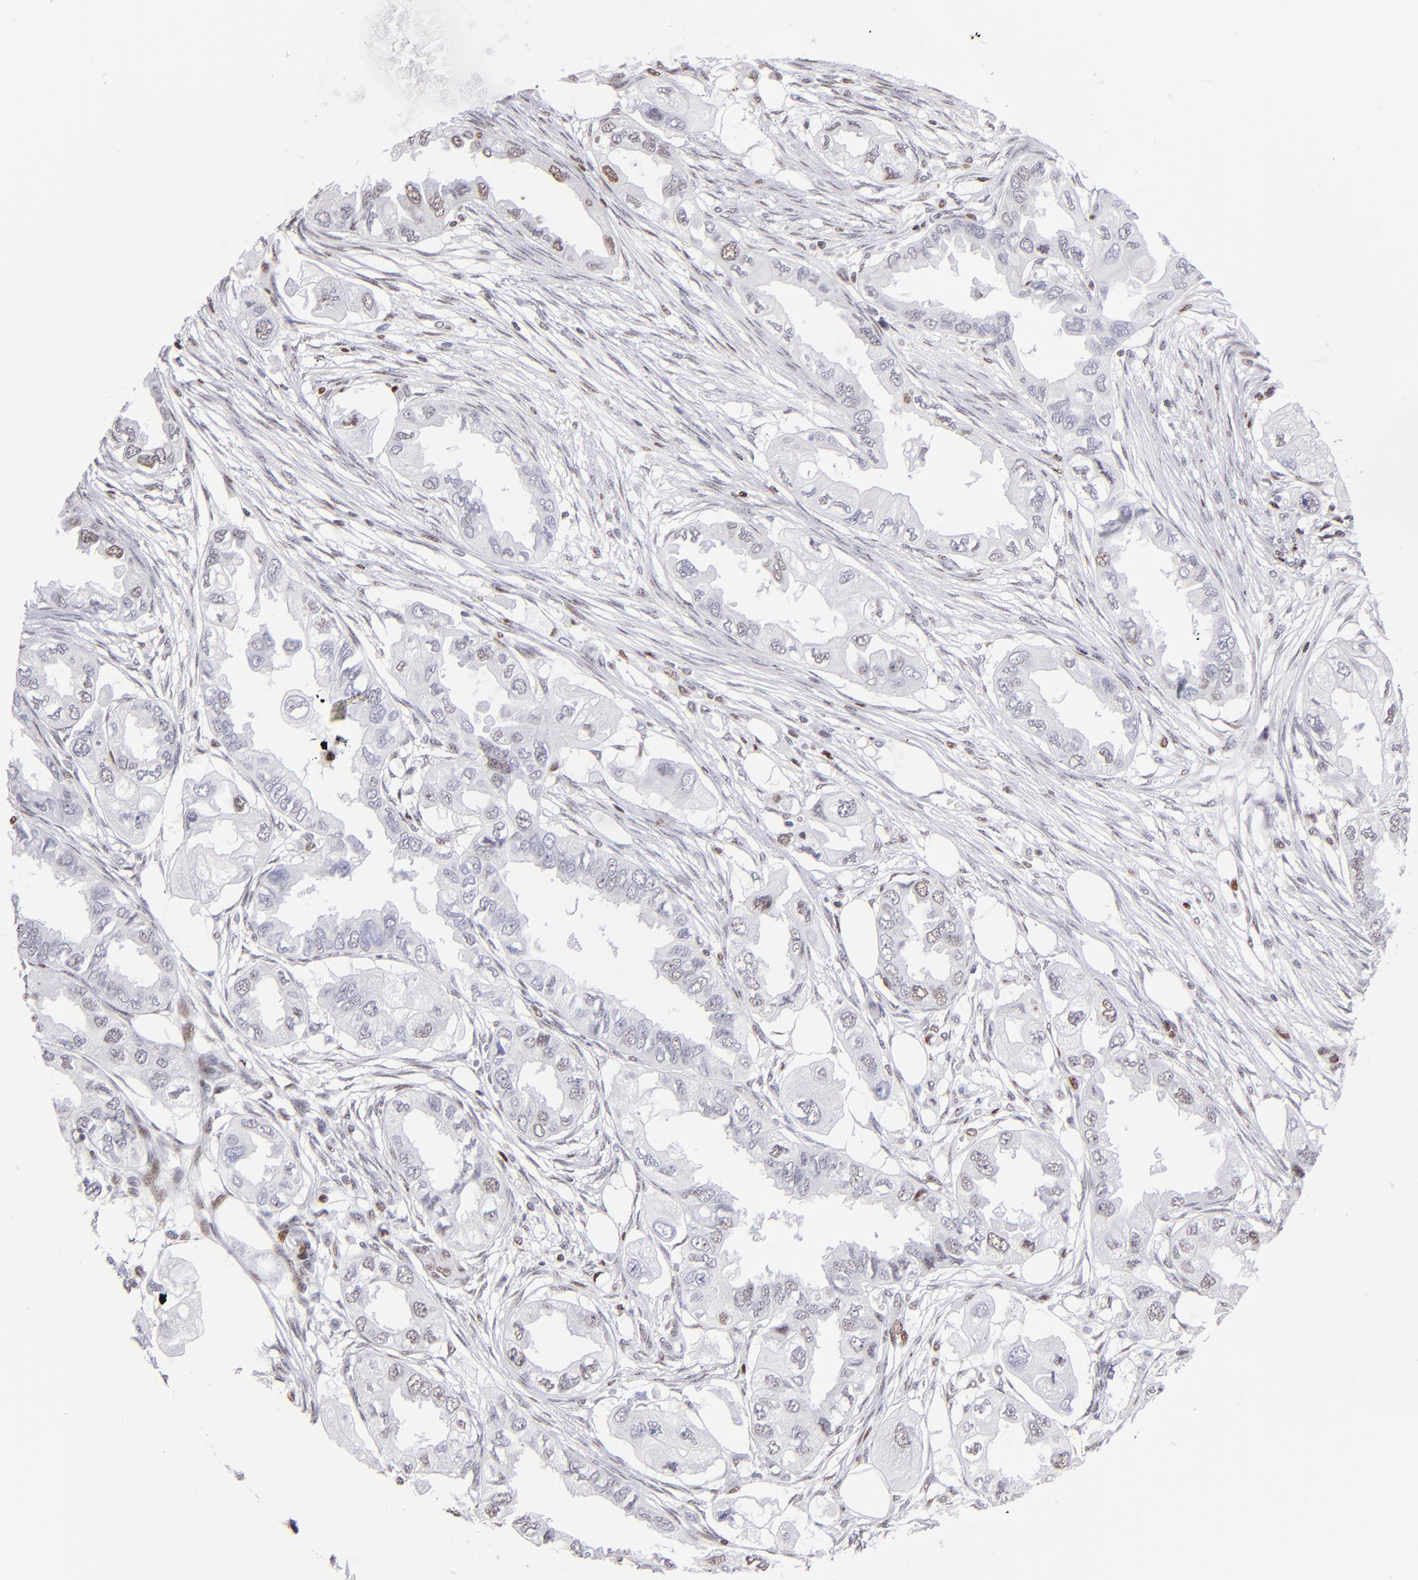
{"staining": {"intensity": "weak", "quantity": "<25%", "location": "nuclear"}, "tissue": "endometrial cancer", "cell_type": "Tumor cells", "image_type": "cancer", "snomed": [{"axis": "morphology", "description": "Adenocarcinoma, NOS"}, {"axis": "topography", "description": "Endometrium"}], "caption": "High magnification brightfield microscopy of endometrial cancer (adenocarcinoma) stained with DAB (brown) and counterstained with hematoxylin (blue): tumor cells show no significant staining.", "gene": "POLA1", "patient": {"sex": "female", "age": 67}}